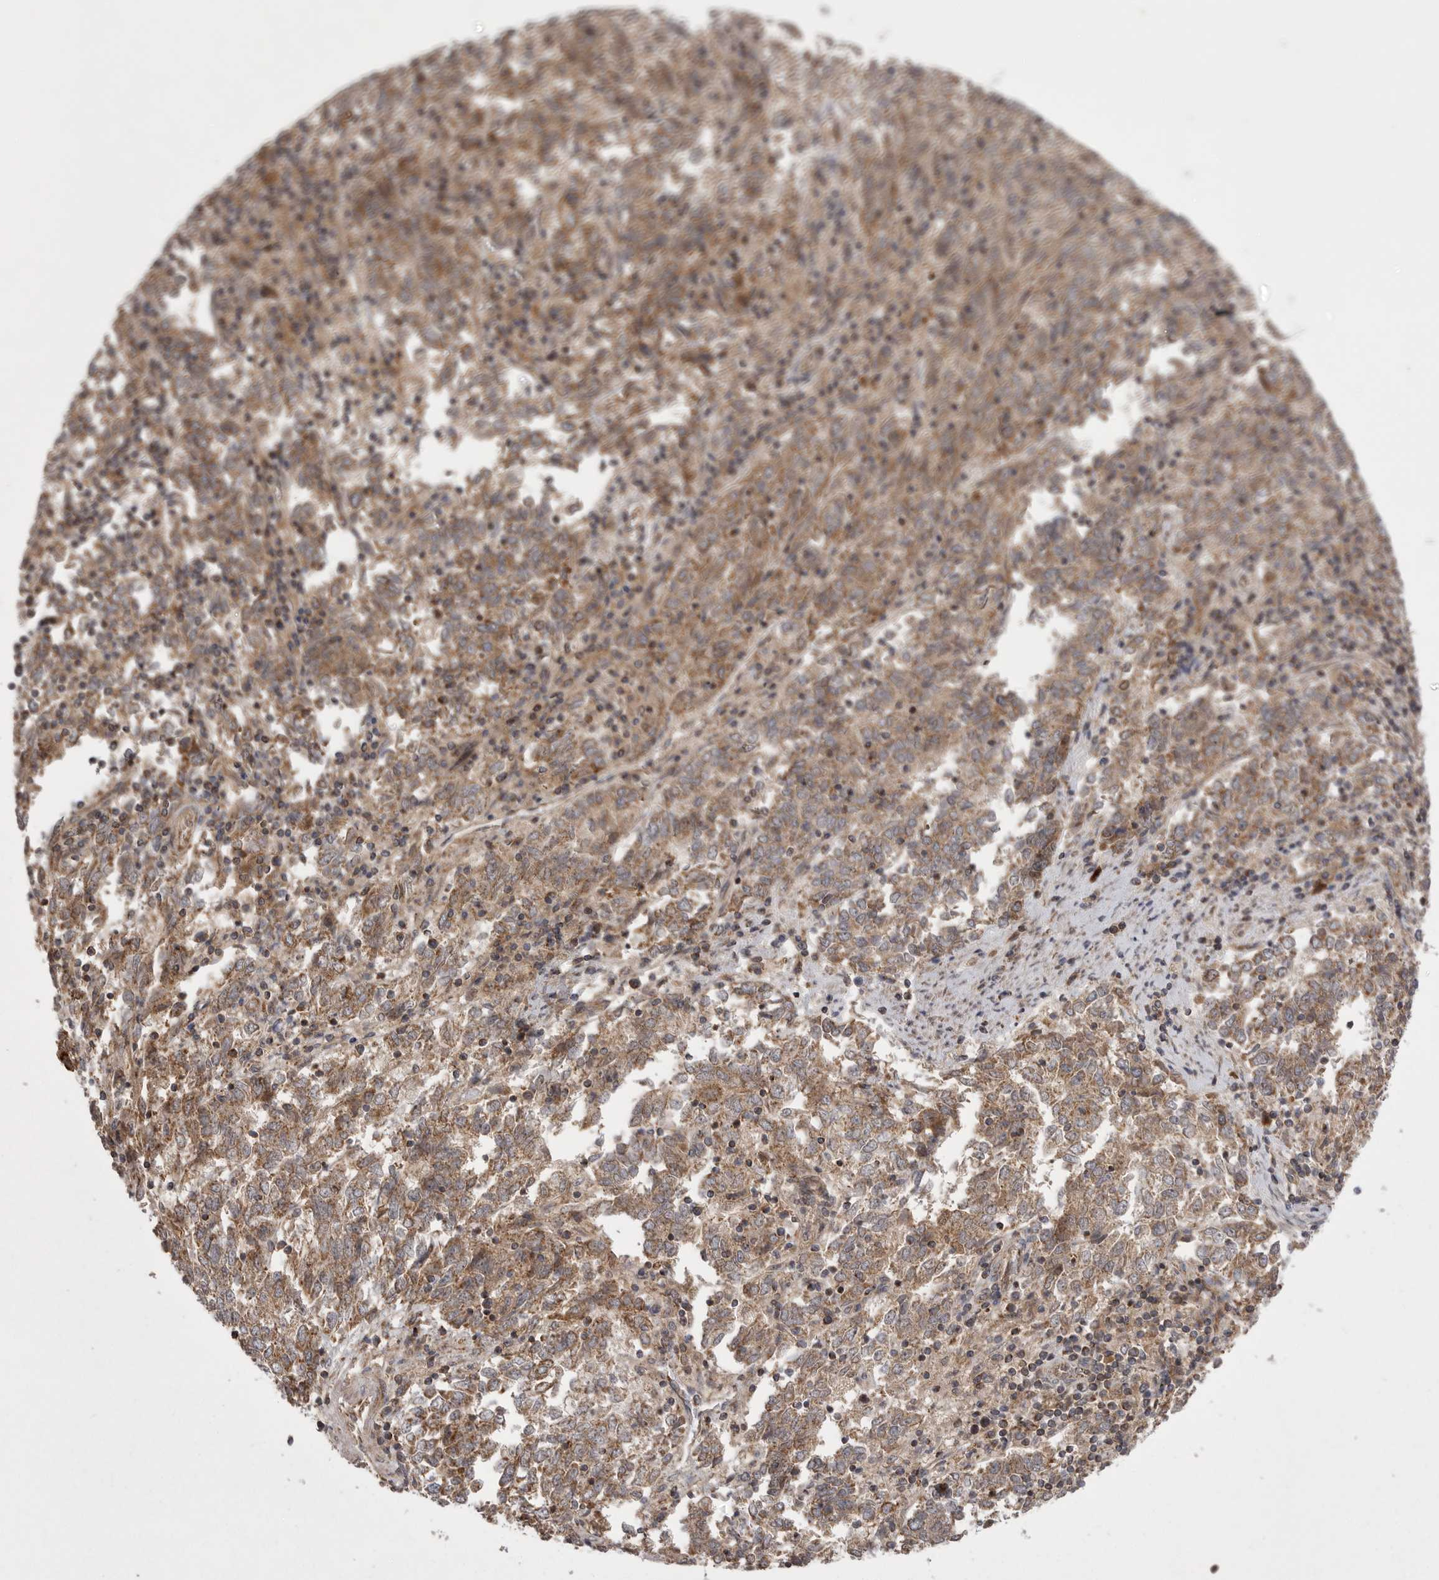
{"staining": {"intensity": "moderate", "quantity": ">75%", "location": "cytoplasmic/membranous"}, "tissue": "endometrial cancer", "cell_type": "Tumor cells", "image_type": "cancer", "snomed": [{"axis": "morphology", "description": "Adenocarcinoma, NOS"}, {"axis": "topography", "description": "Endometrium"}], "caption": "Brown immunohistochemical staining in endometrial cancer (adenocarcinoma) displays moderate cytoplasmic/membranous expression in approximately >75% of tumor cells.", "gene": "KYAT3", "patient": {"sex": "female", "age": 80}}